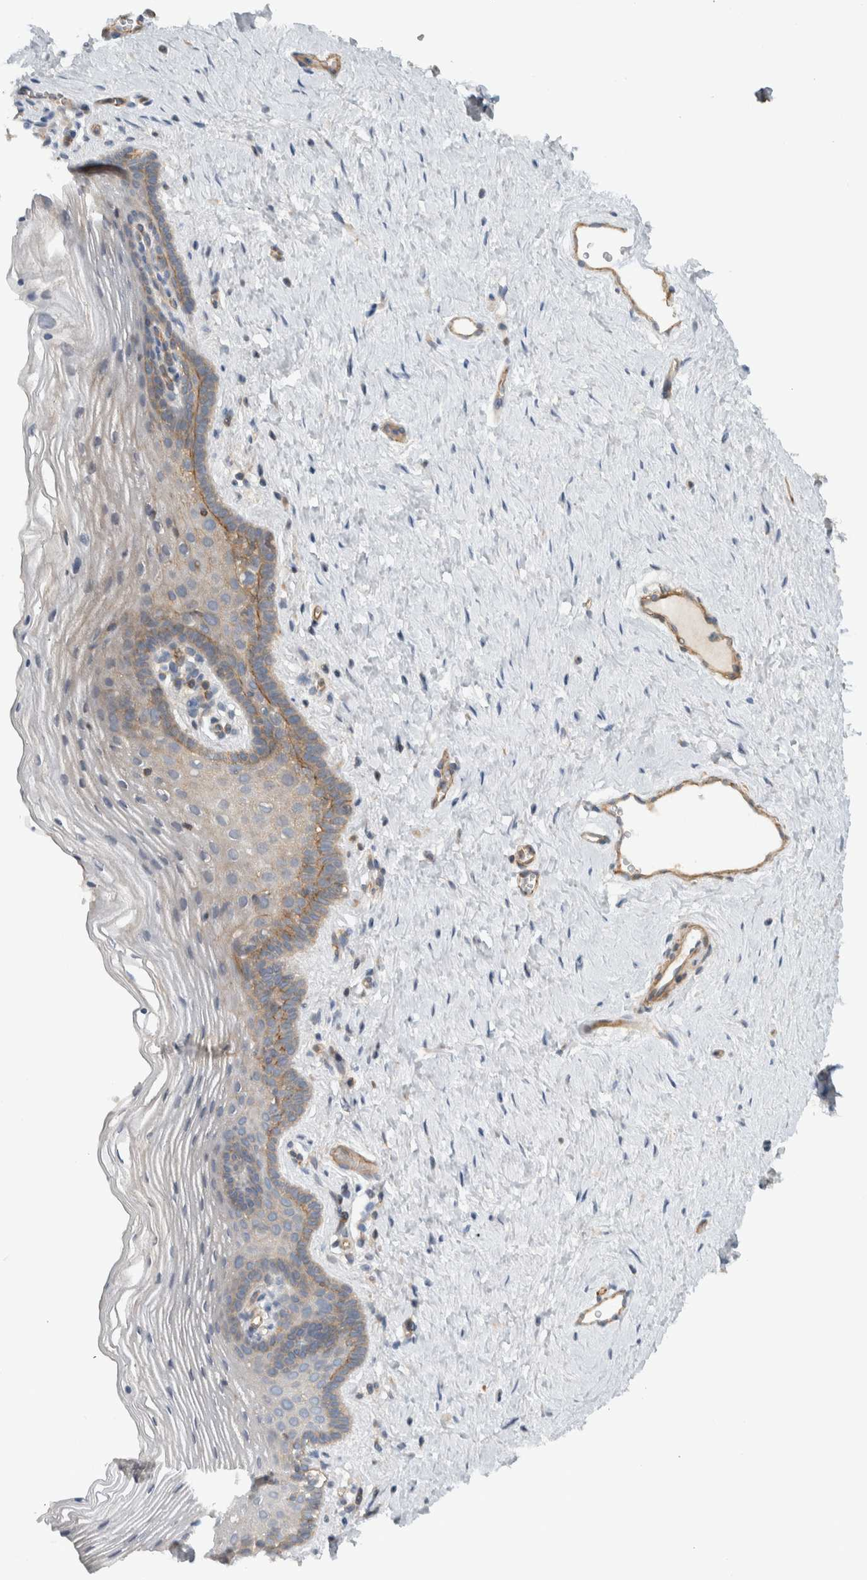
{"staining": {"intensity": "weak", "quantity": "<25%", "location": "cytoplasmic/membranous"}, "tissue": "vagina", "cell_type": "Squamous epithelial cells", "image_type": "normal", "snomed": [{"axis": "morphology", "description": "Normal tissue, NOS"}, {"axis": "topography", "description": "Vagina"}], "caption": "Immunohistochemistry (IHC) of unremarkable vagina exhibits no positivity in squamous epithelial cells. (Stains: DAB immunohistochemistry (IHC) with hematoxylin counter stain, Microscopy: brightfield microscopy at high magnification).", "gene": "MPRIP", "patient": {"sex": "female", "age": 32}}